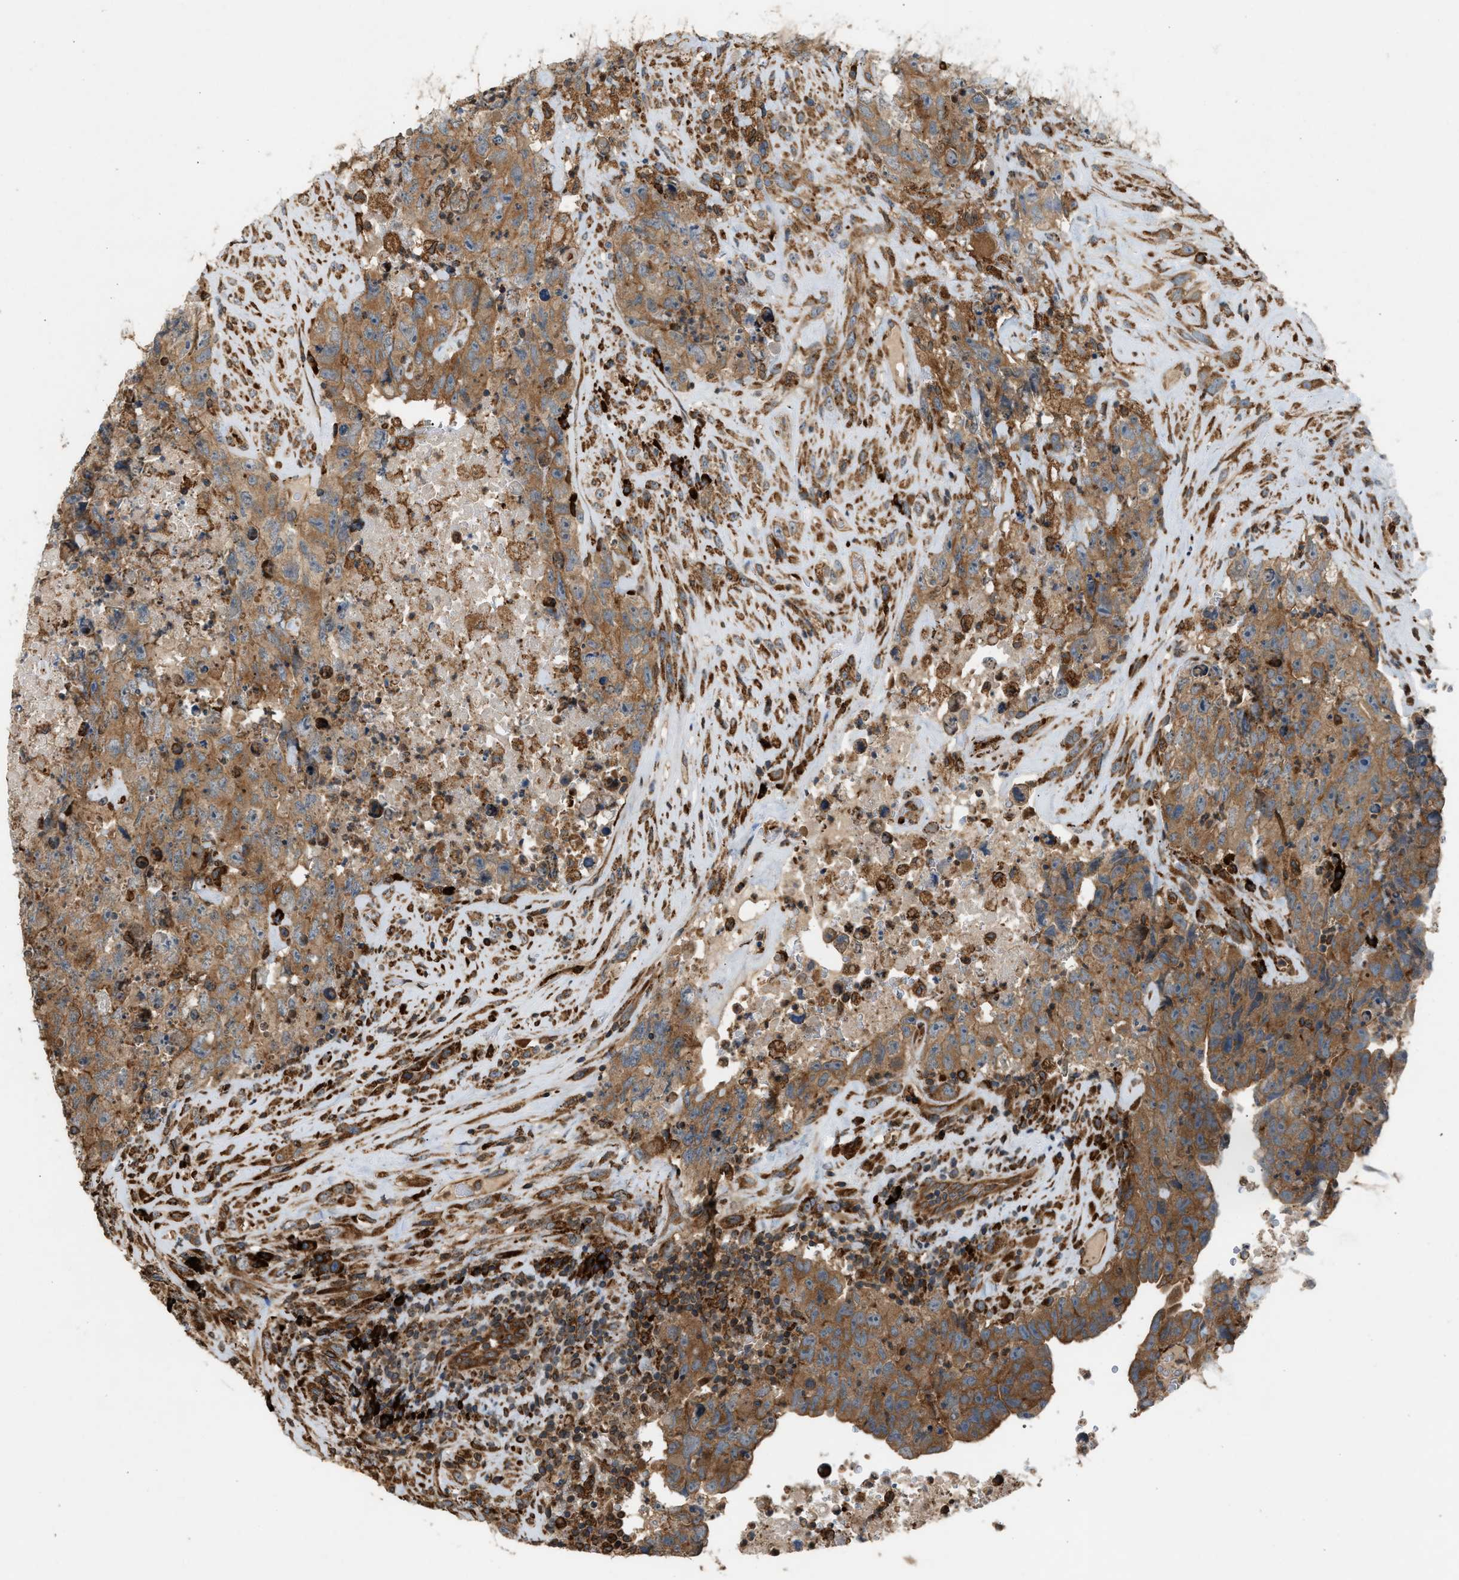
{"staining": {"intensity": "moderate", "quantity": ">75%", "location": "cytoplasmic/membranous"}, "tissue": "testis cancer", "cell_type": "Tumor cells", "image_type": "cancer", "snomed": [{"axis": "morphology", "description": "Carcinoma, Embryonal, NOS"}, {"axis": "topography", "description": "Testis"}], "caption": "The micrograph displays a brown stain indicating the presence of a protein in the cytoplasmic/membranous of tumor cells in testis cancer (embryonal carcinoma).", "gene": "BAIAP2L1", "patient": {"sex": "male", "age": 32}}